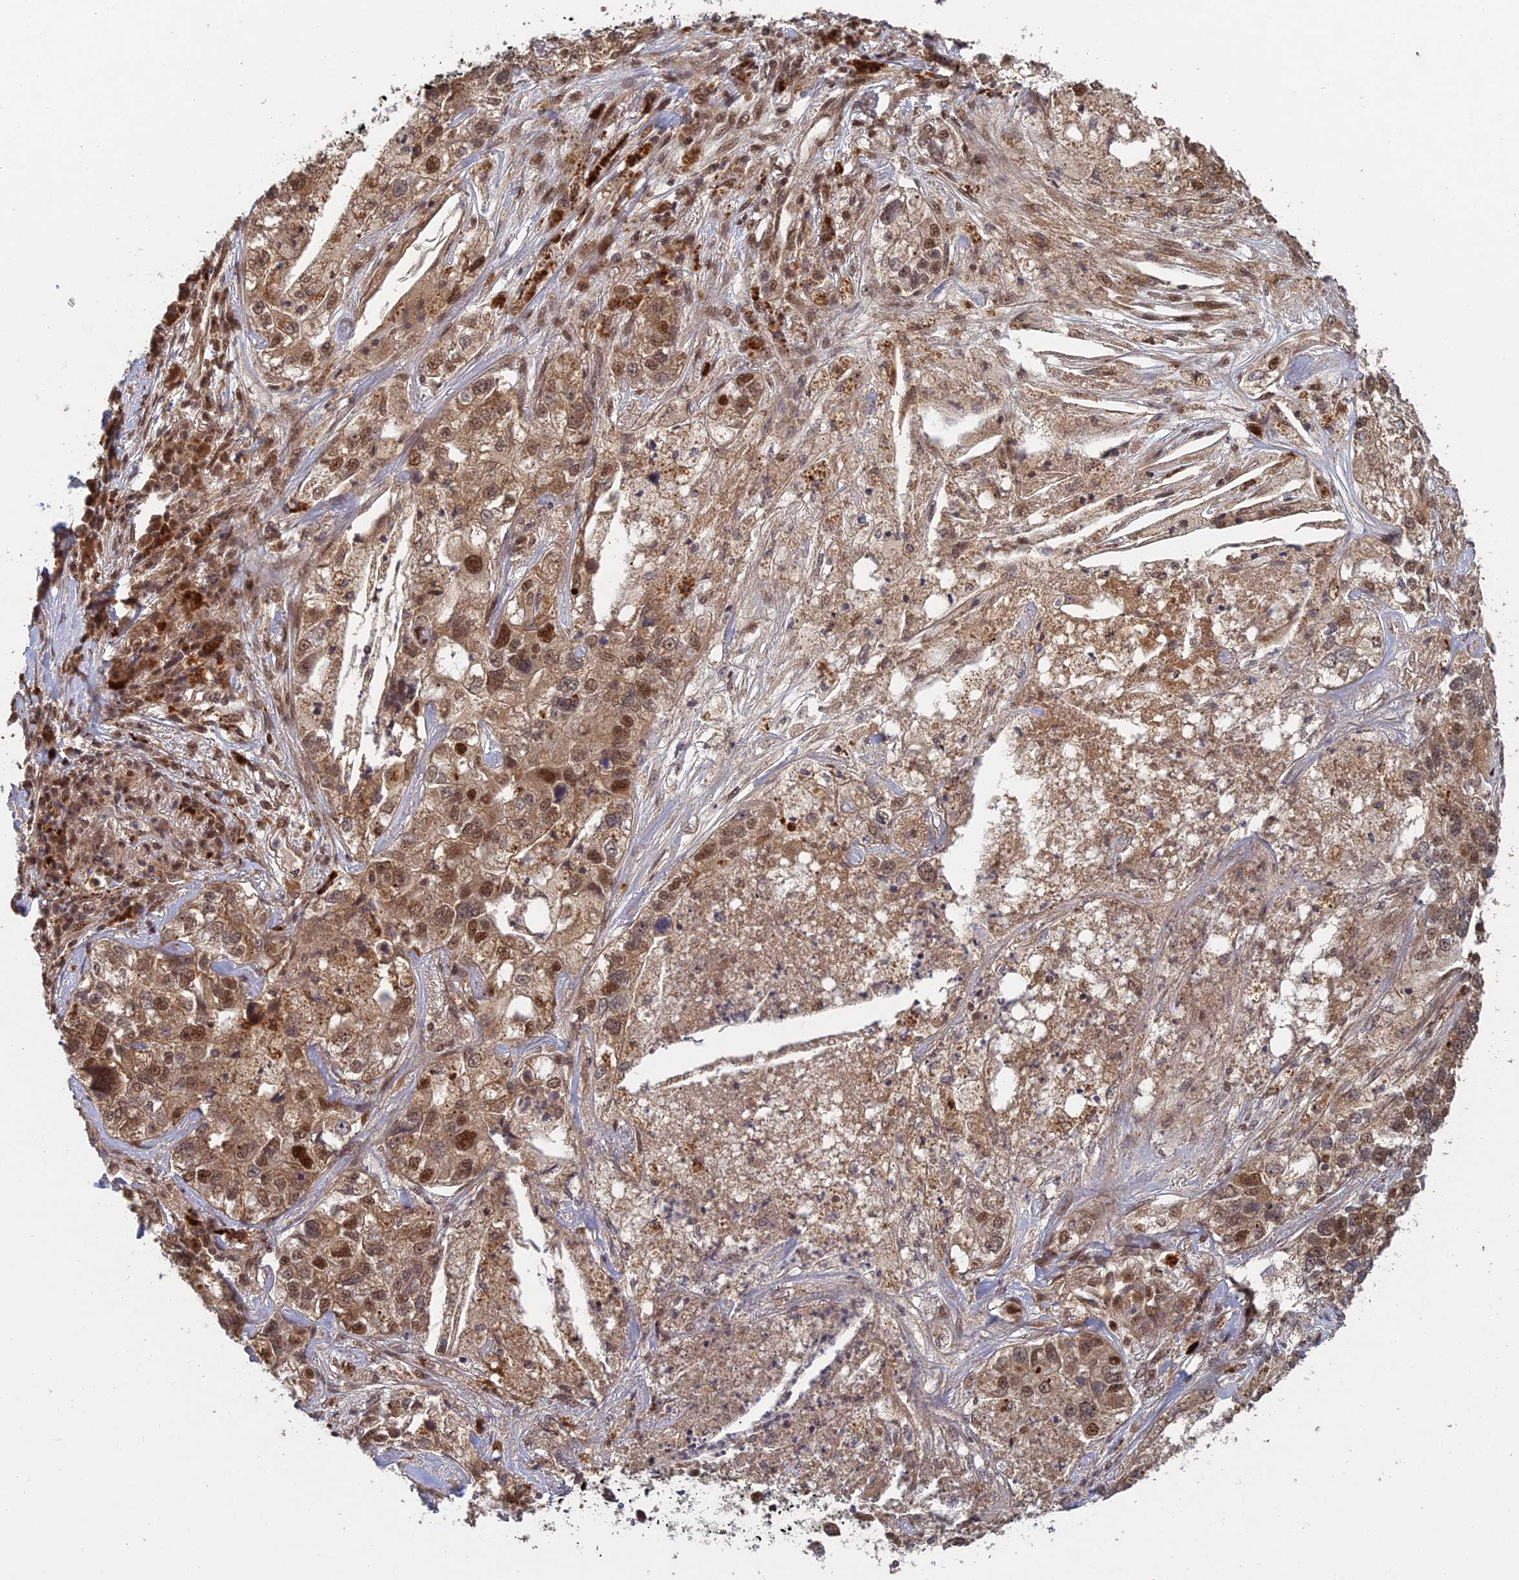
{"staining": {"intensity": "moderate", "quantity": ">75%", "location": "cytoplasmic/membranous,nuclear"}, "tissue": "lung cancer", "cell_type": "Tumor cells", "image_type": "cancer", "snomed": [{"axis": "morphology", "description": "Adenocarcinoma, NOS"}, {"axis": "topography", "description": "Lung"}], "caption": "Immunohistochemistry (IHC) image of lung cancer (adenocarcinoma) stained for a protein (brown), which reveals medium levels of moderate cytoplasmic/membranous and nuclear positivity in approximately >75% of tumor cells.", "gene": "RANBP3", "patient": {"sex": "male", "age": 49}}